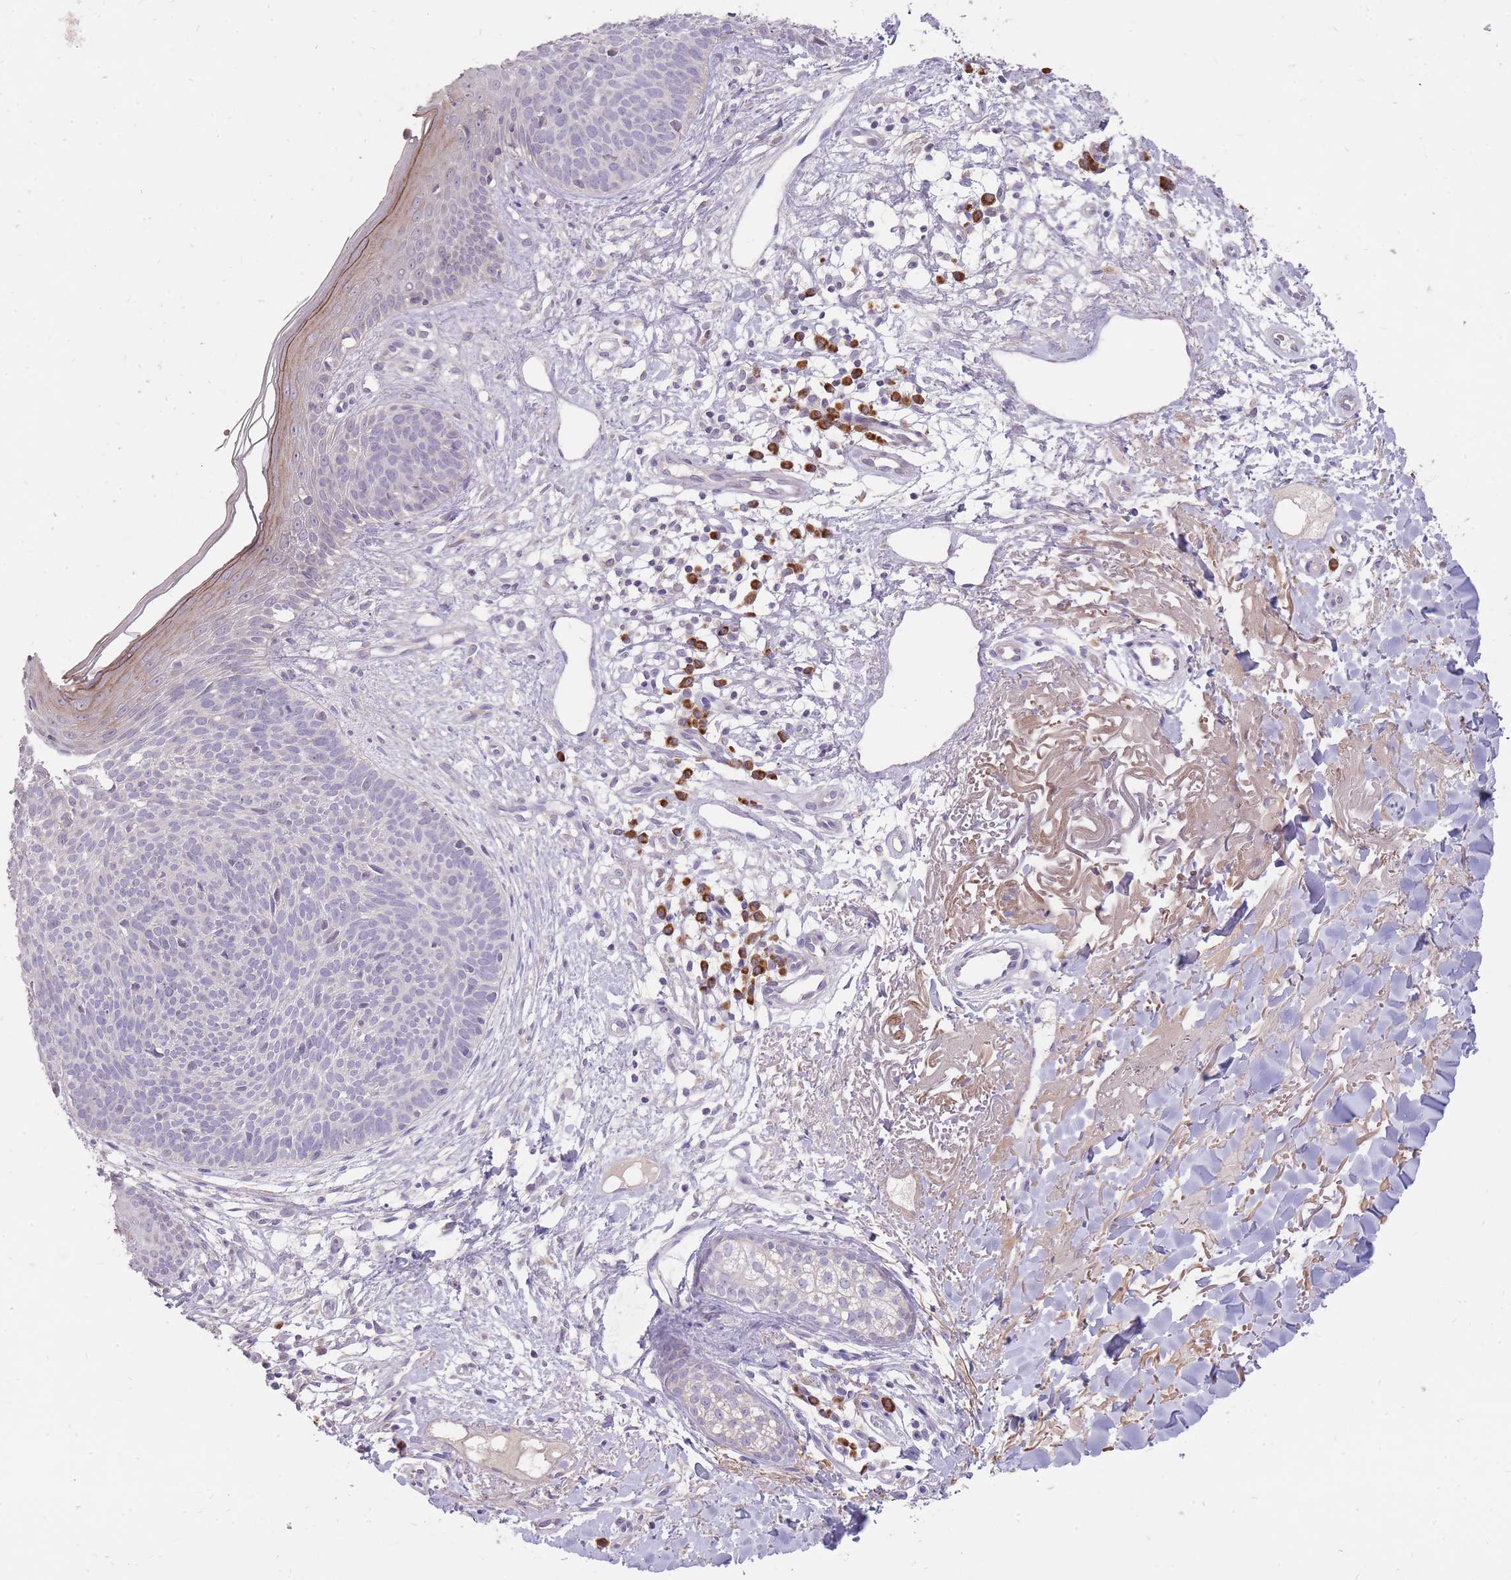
{"staining": {"intensity": "negative", "quantity": "none", "location": "none"}, "tissue": "skin cancer", "cell_type": "Tumor cells", "image_type": "cancer", "snomed": [{"axis": "morphology", "description": "Basal cell carcinoma"}, {"axis": "topography", "description": "Skin"}], "caption": "This is an immunohistochemistry (IHC) photomicrograph of human skin cancer (basal cell carcinoma). There is no staining in tumor cells.", "gene": "FRG2C", "patient": {"sex": "male", "age": 84}}